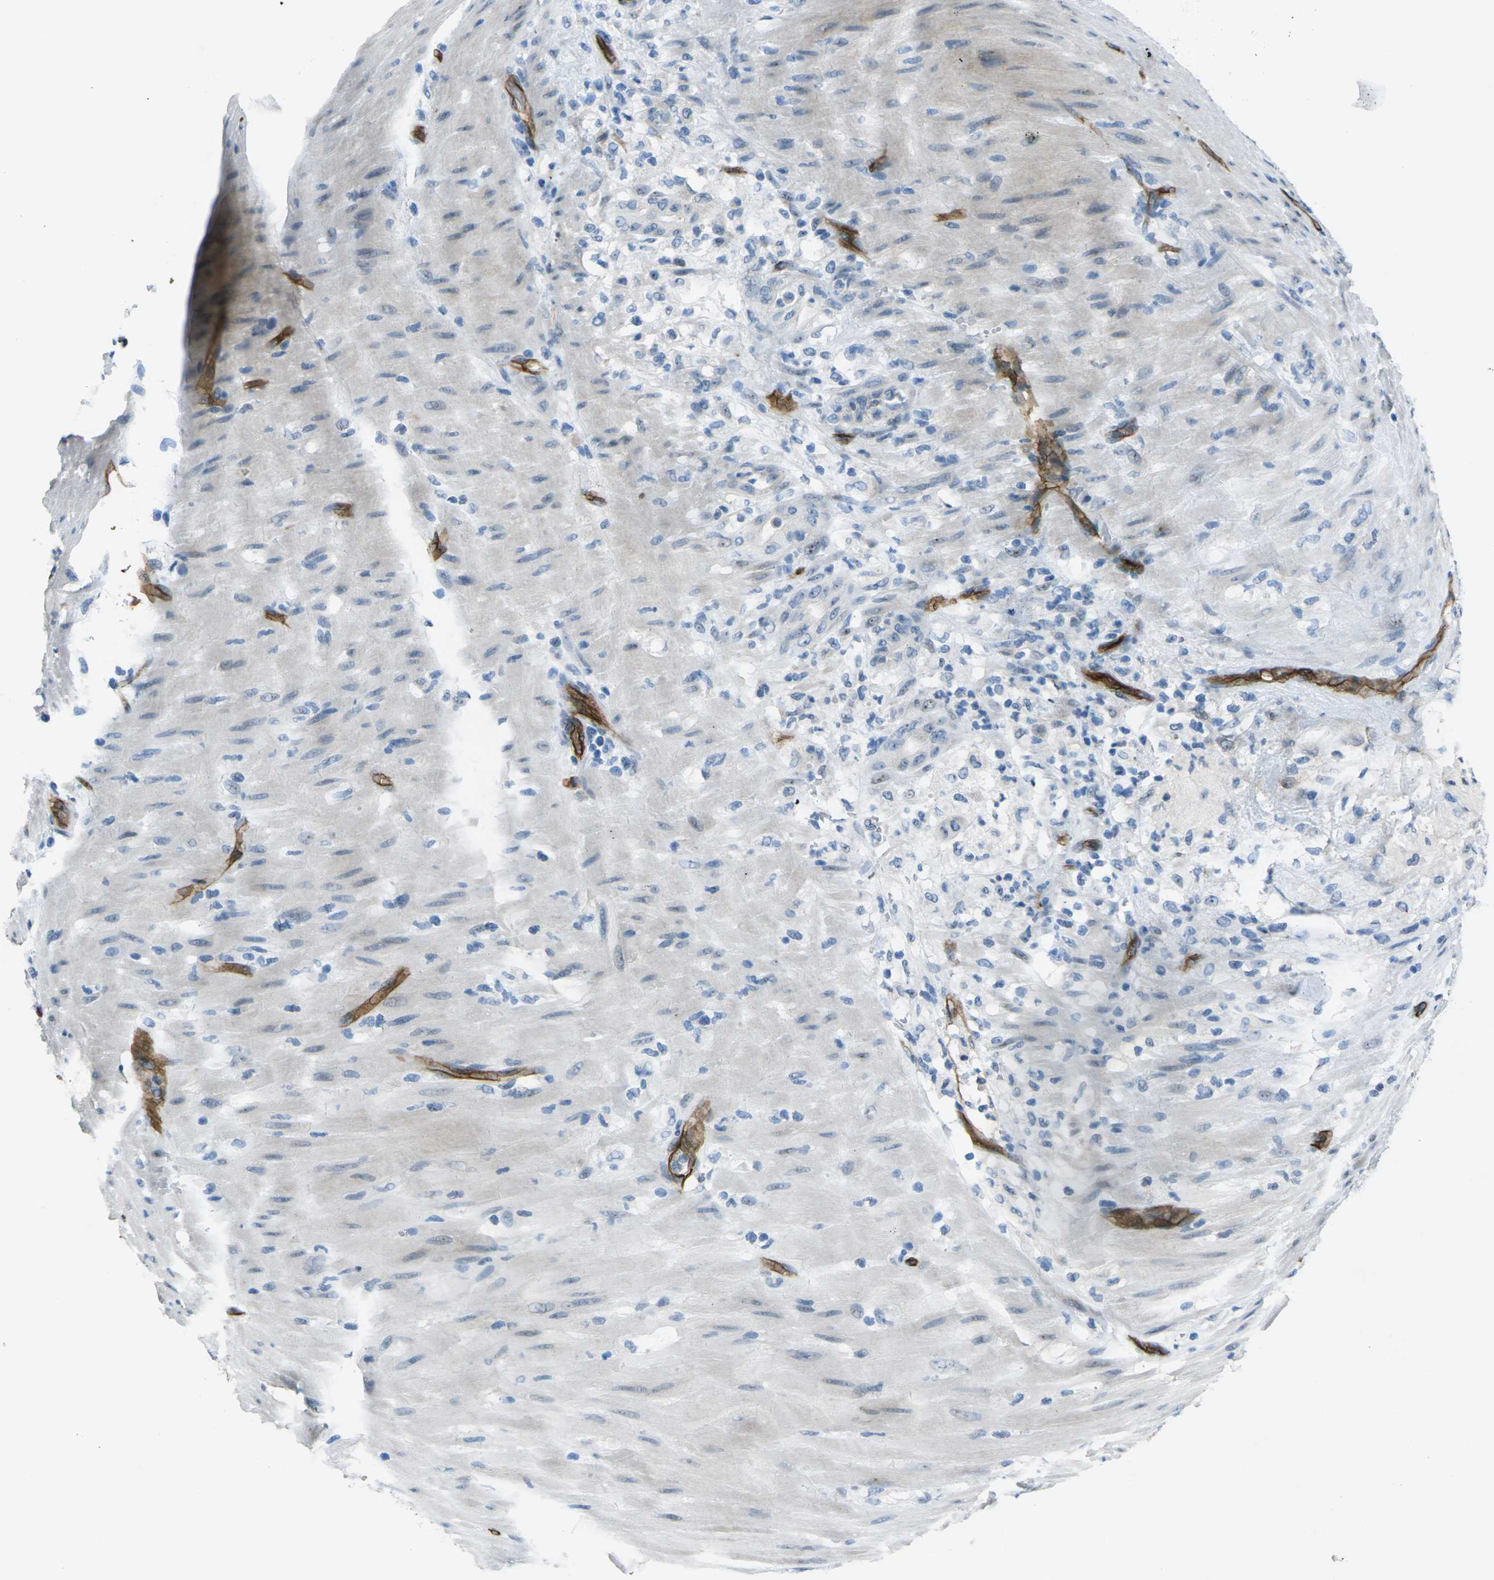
{"staining": {"intensity": "negative", "quantity": "none", "location": "none"}, "tissue": "pancreatic cancer", "cell_type": "Tumor cells", "image_type": "cancer", "snomed": [{"axis": "morphology", "description": "Adenocarcinoma, NOS"}, {"axis": "topography", "description": "Pancreas"}], "caption": "Immunohistochemistry photomicrograph of pancreatic cancer stained for a protein (brown), which reveals no expression in tumor cells.", "gene": "HSPA12B", "patient": {"sex": "male", "age": 63}}